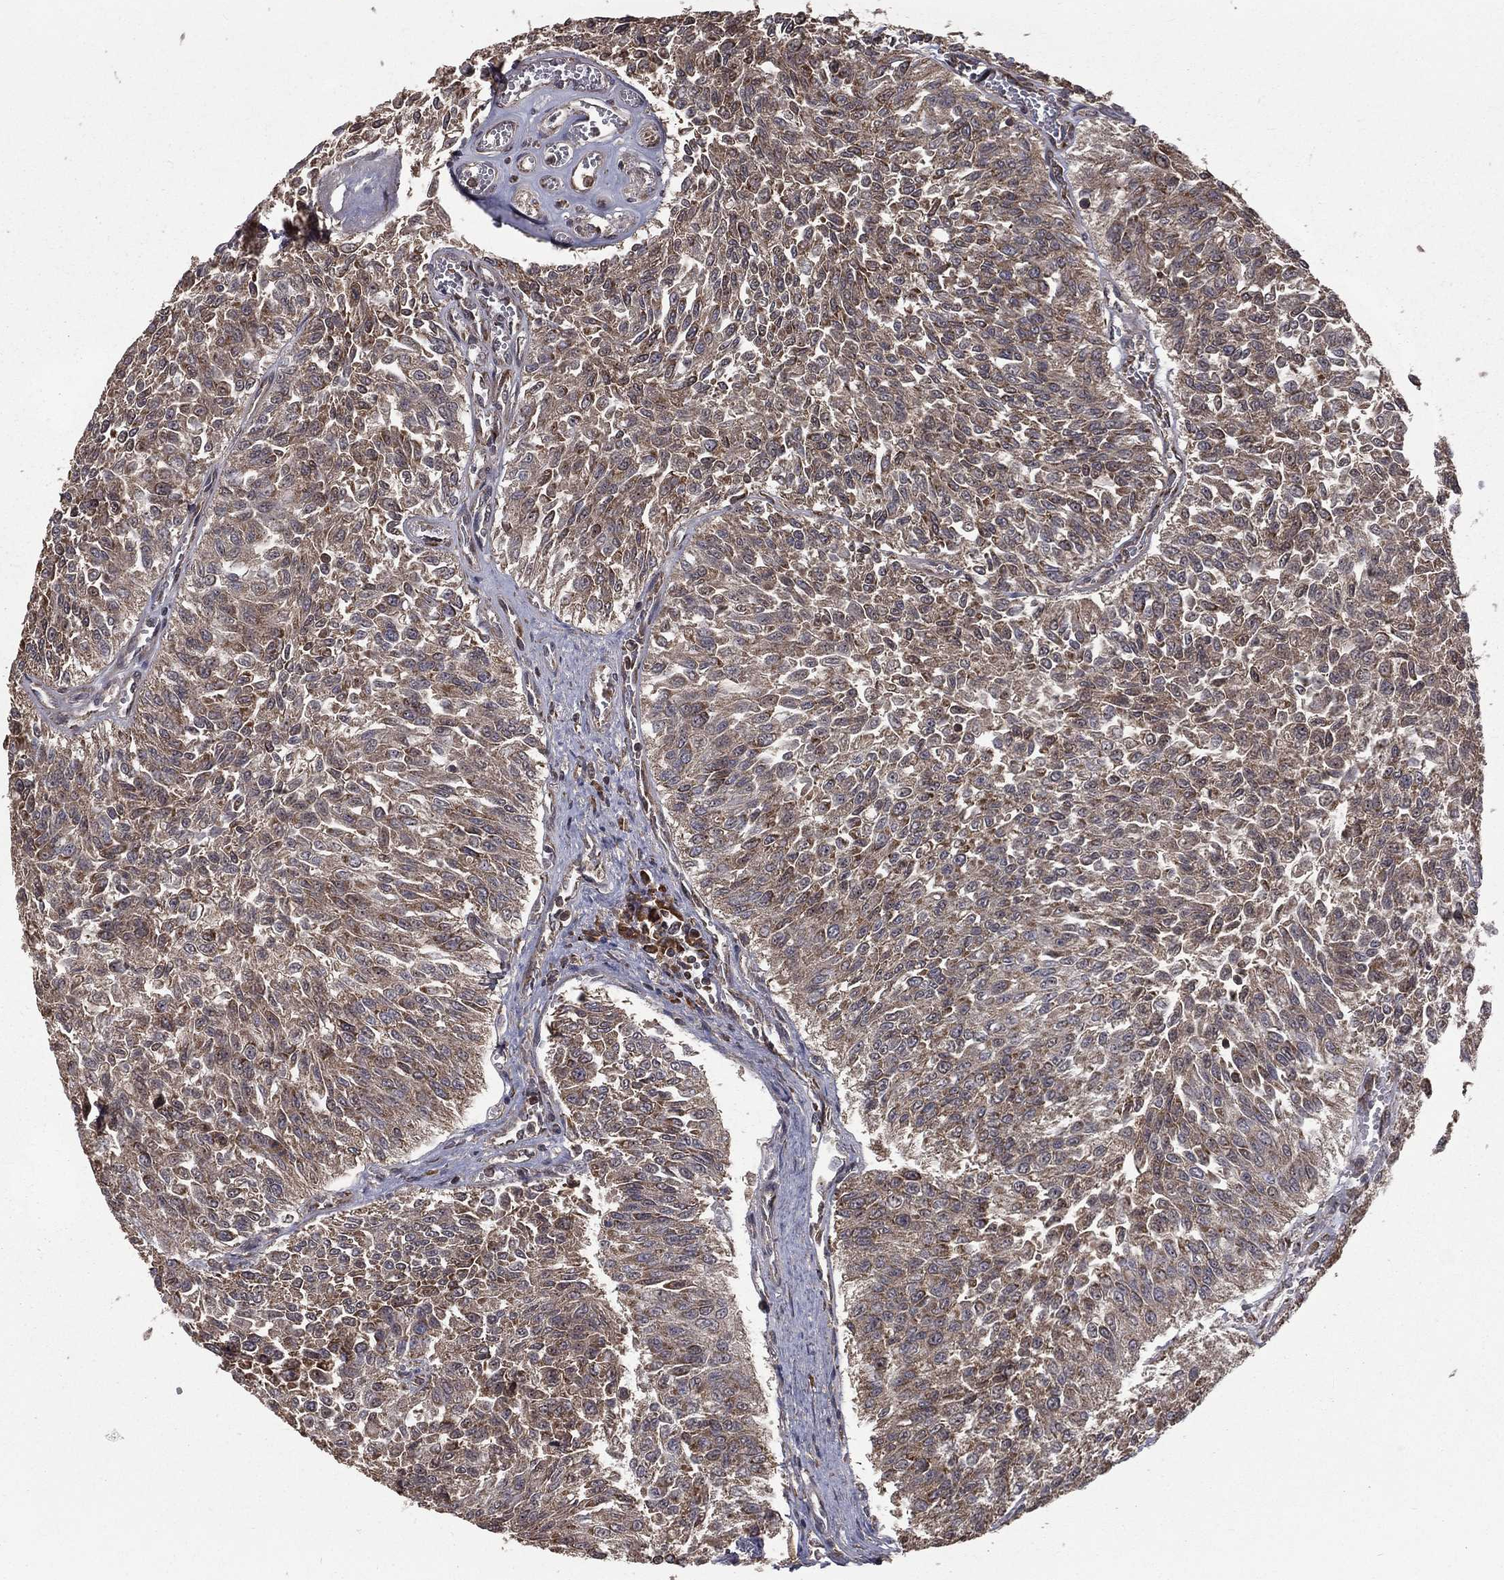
{"staining": {"intensity": "weak", "quantity": ">75%", "location": "cytoplasmic/membranous"}, "tissue": "urothelial cancer", "cell_type": "Tumor cells", "image_type": "cancer", "snomed": [{"axis": "morphology", "description": "Urothelial carcinoma, Low grade"}, {"axis": "topography", "description": "Urinary bladder"}], "caption": "Immunohistochemical staining of human urothelial carcinoma (low-grade) reveals weak cytoplasmic/membranous protein positivity in about >75% of tumor cells.", "gene": "OLFML1", "patient": {"sex": "male", "age": 78}}